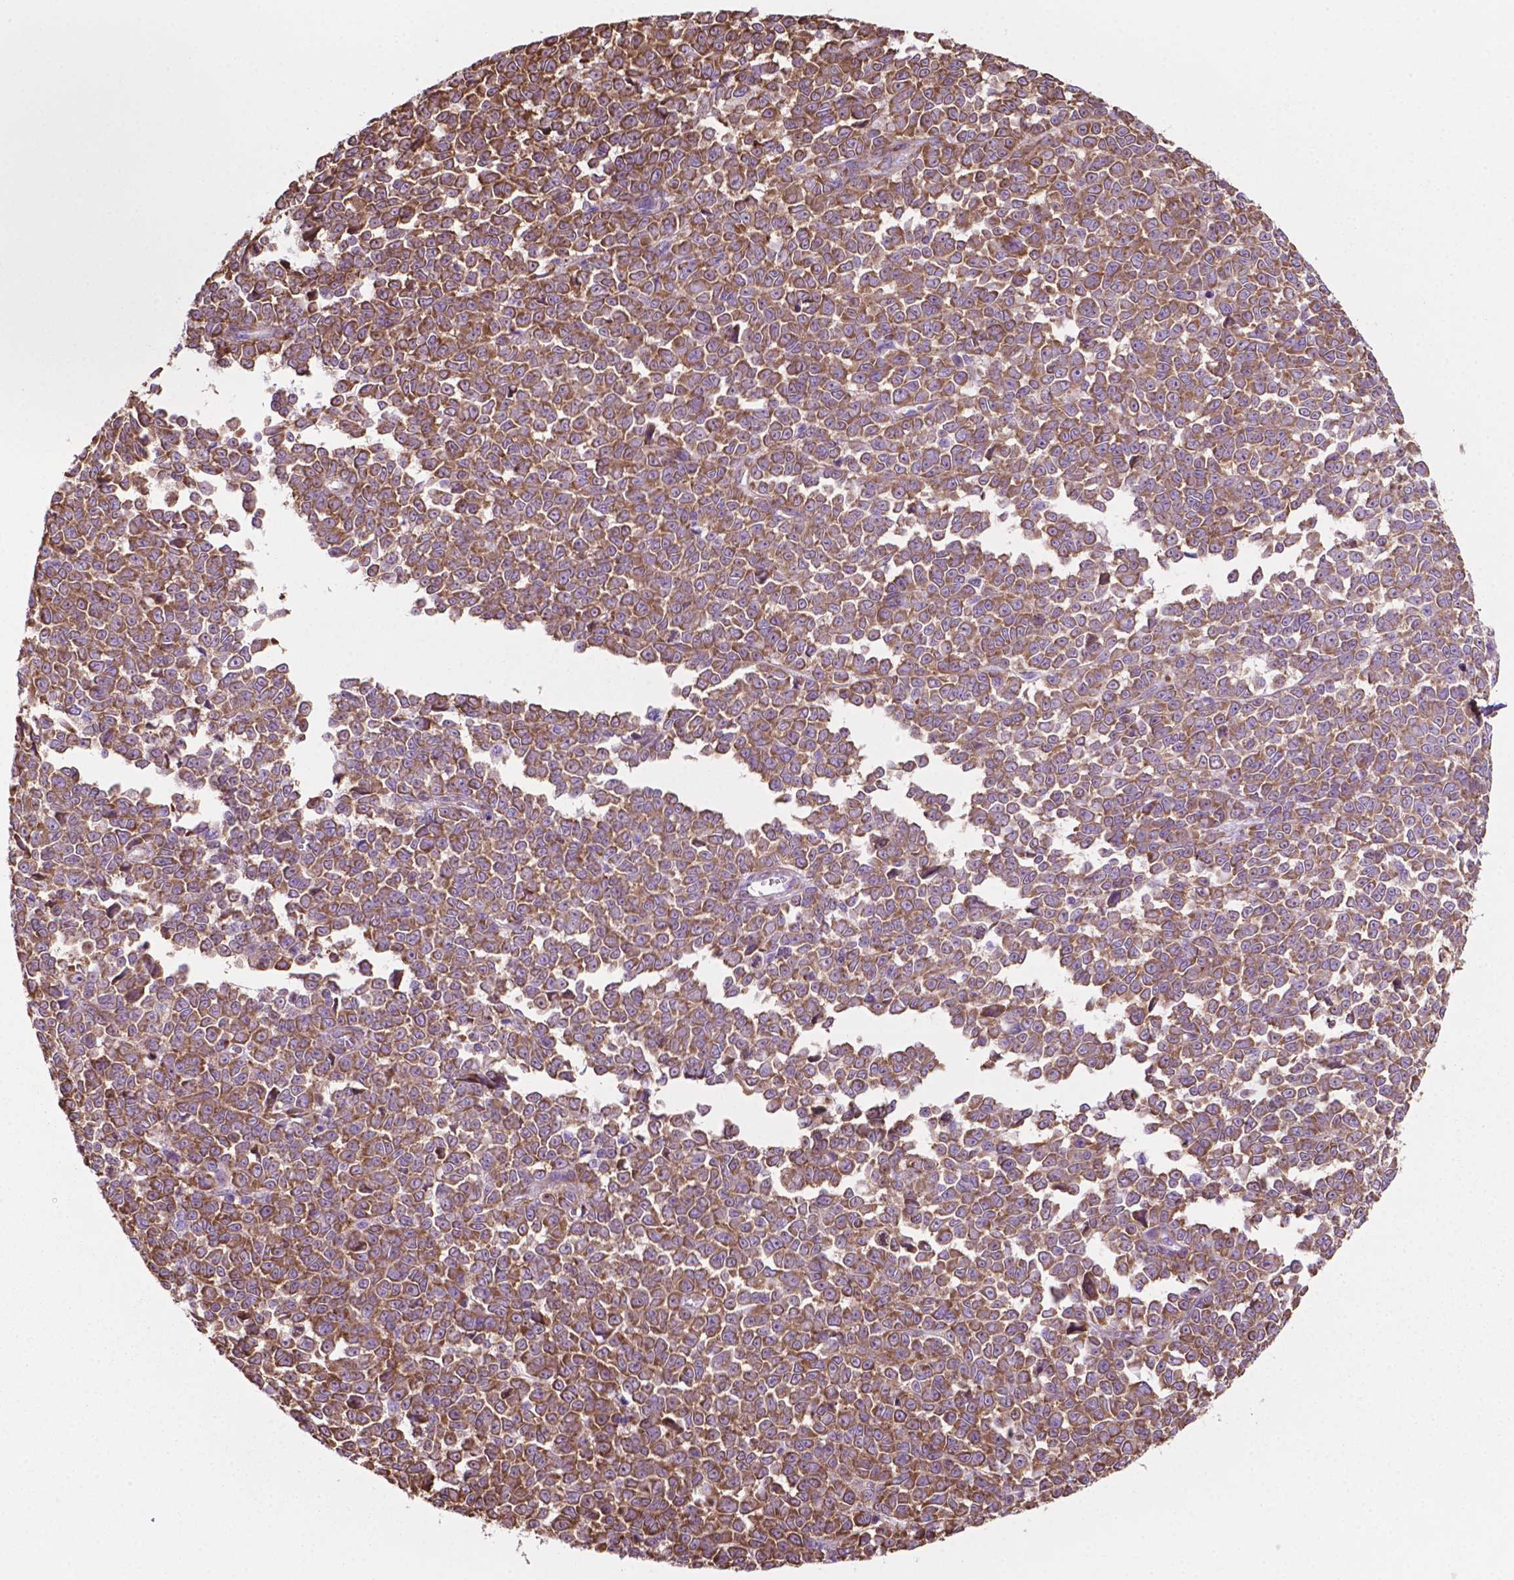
{"staining": {"intensity": "moderate", "quantity": ">75%", "location": "cytoplasmic/membranous"}, "tissue": "melanoma", "cell_type": "Tumor cells", "image_type": "cancer", "snomed": [{"axis": "morphology", "description": "Malignant melanoma, NOS"}, {"axis": "topography", "description": "Skin"}], "caption": "Brown immunohistochemical staining in human malignant melanoma reveals moderate cytoplasmic/membranous positivity in approximately >75% of tumor cells.", "gene": "RPL29", "patient": {"sex": "female", "age": 95}}